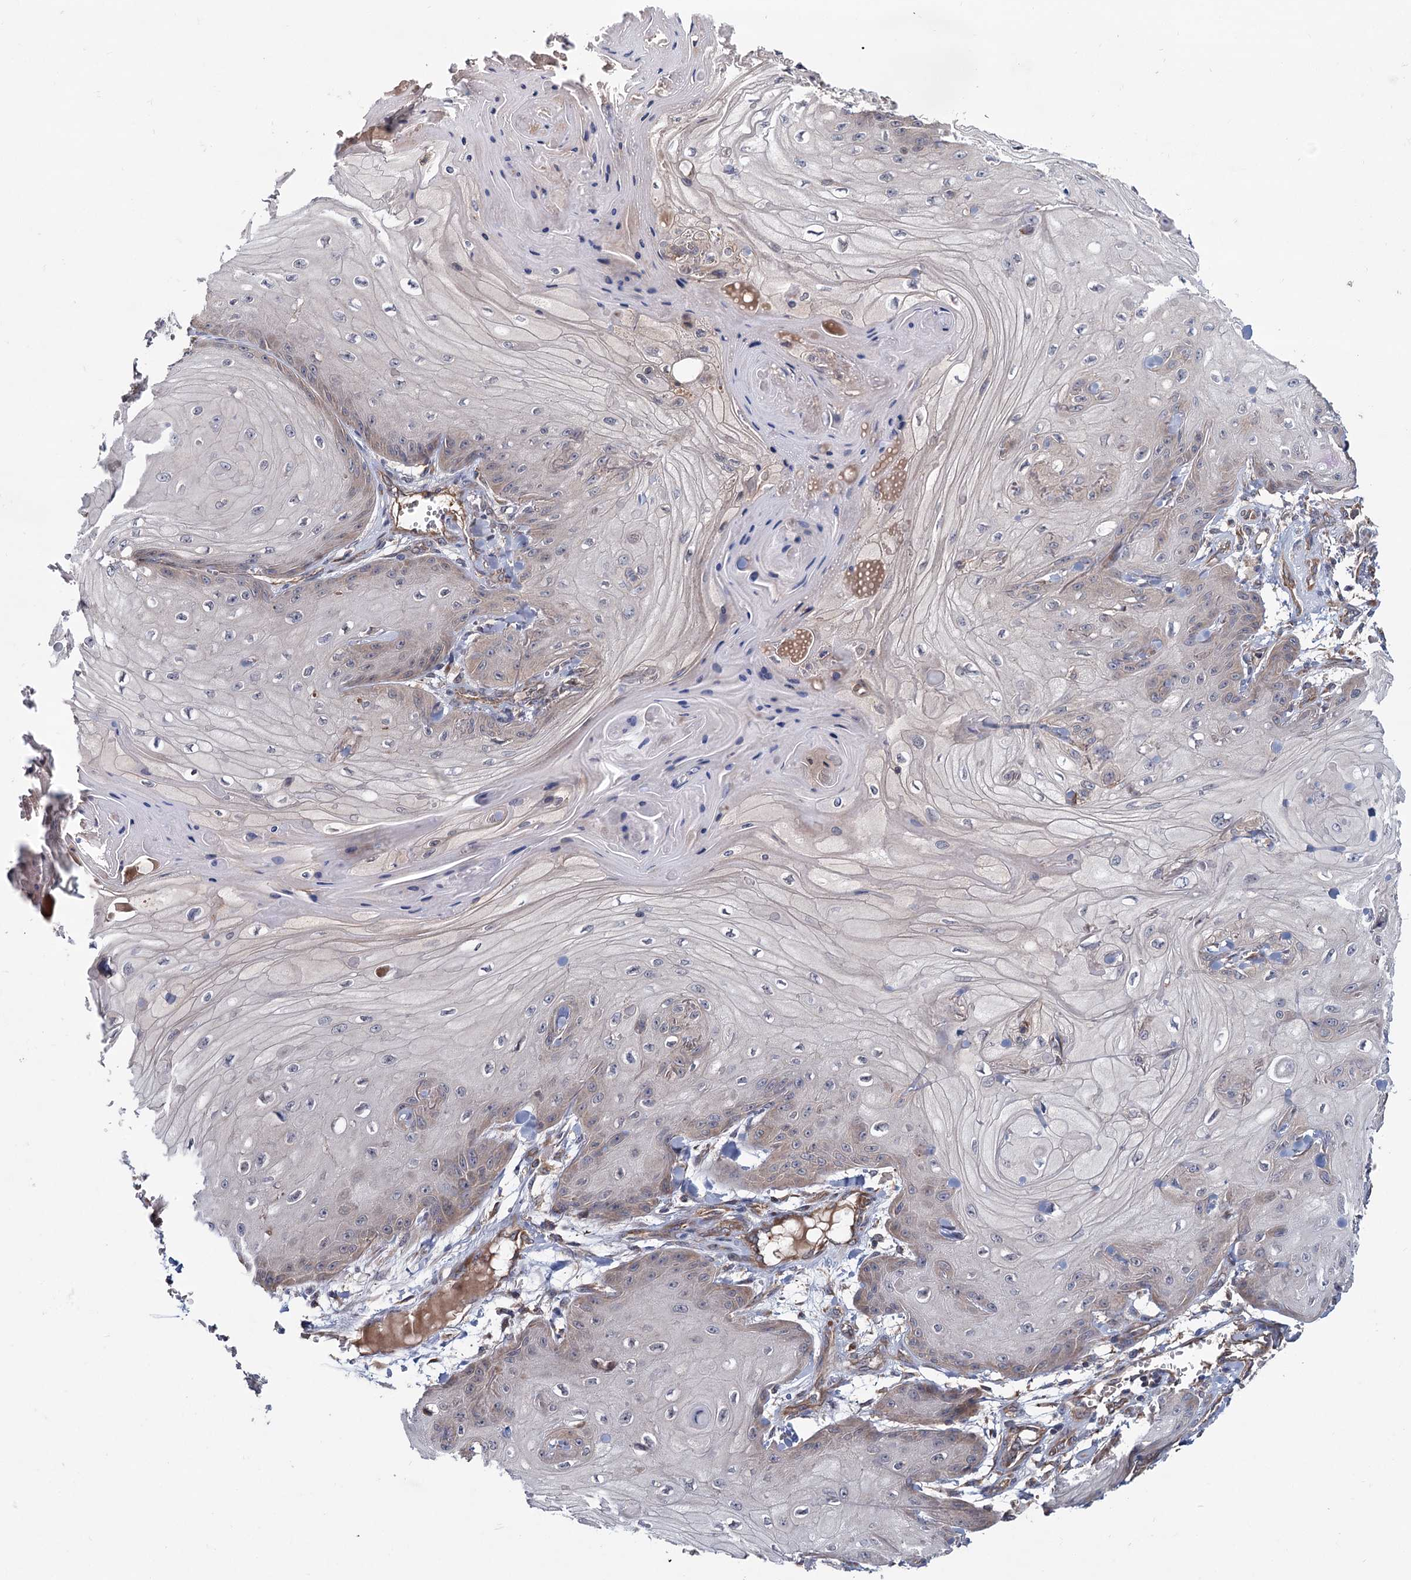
{"staining": {"intensity": "weak", "quantity": "<25%", "location": "cytoplasmic/membranous"}, "tissue": "skin cancer", "cell_type": "Tumor cells", "image_type": "cancer", "snomed": [{"axis": "morphology", "description": "Squamous cell carcinoma, NOS"}, {"axis": "topography", "description": "Skin"}], "caption": "The micrograph reveals no significant expression in tumor cells of squamous cell carcinoma (skin).", "gene": "MTRR", "patient": {"sex": "male", "age": 74}}